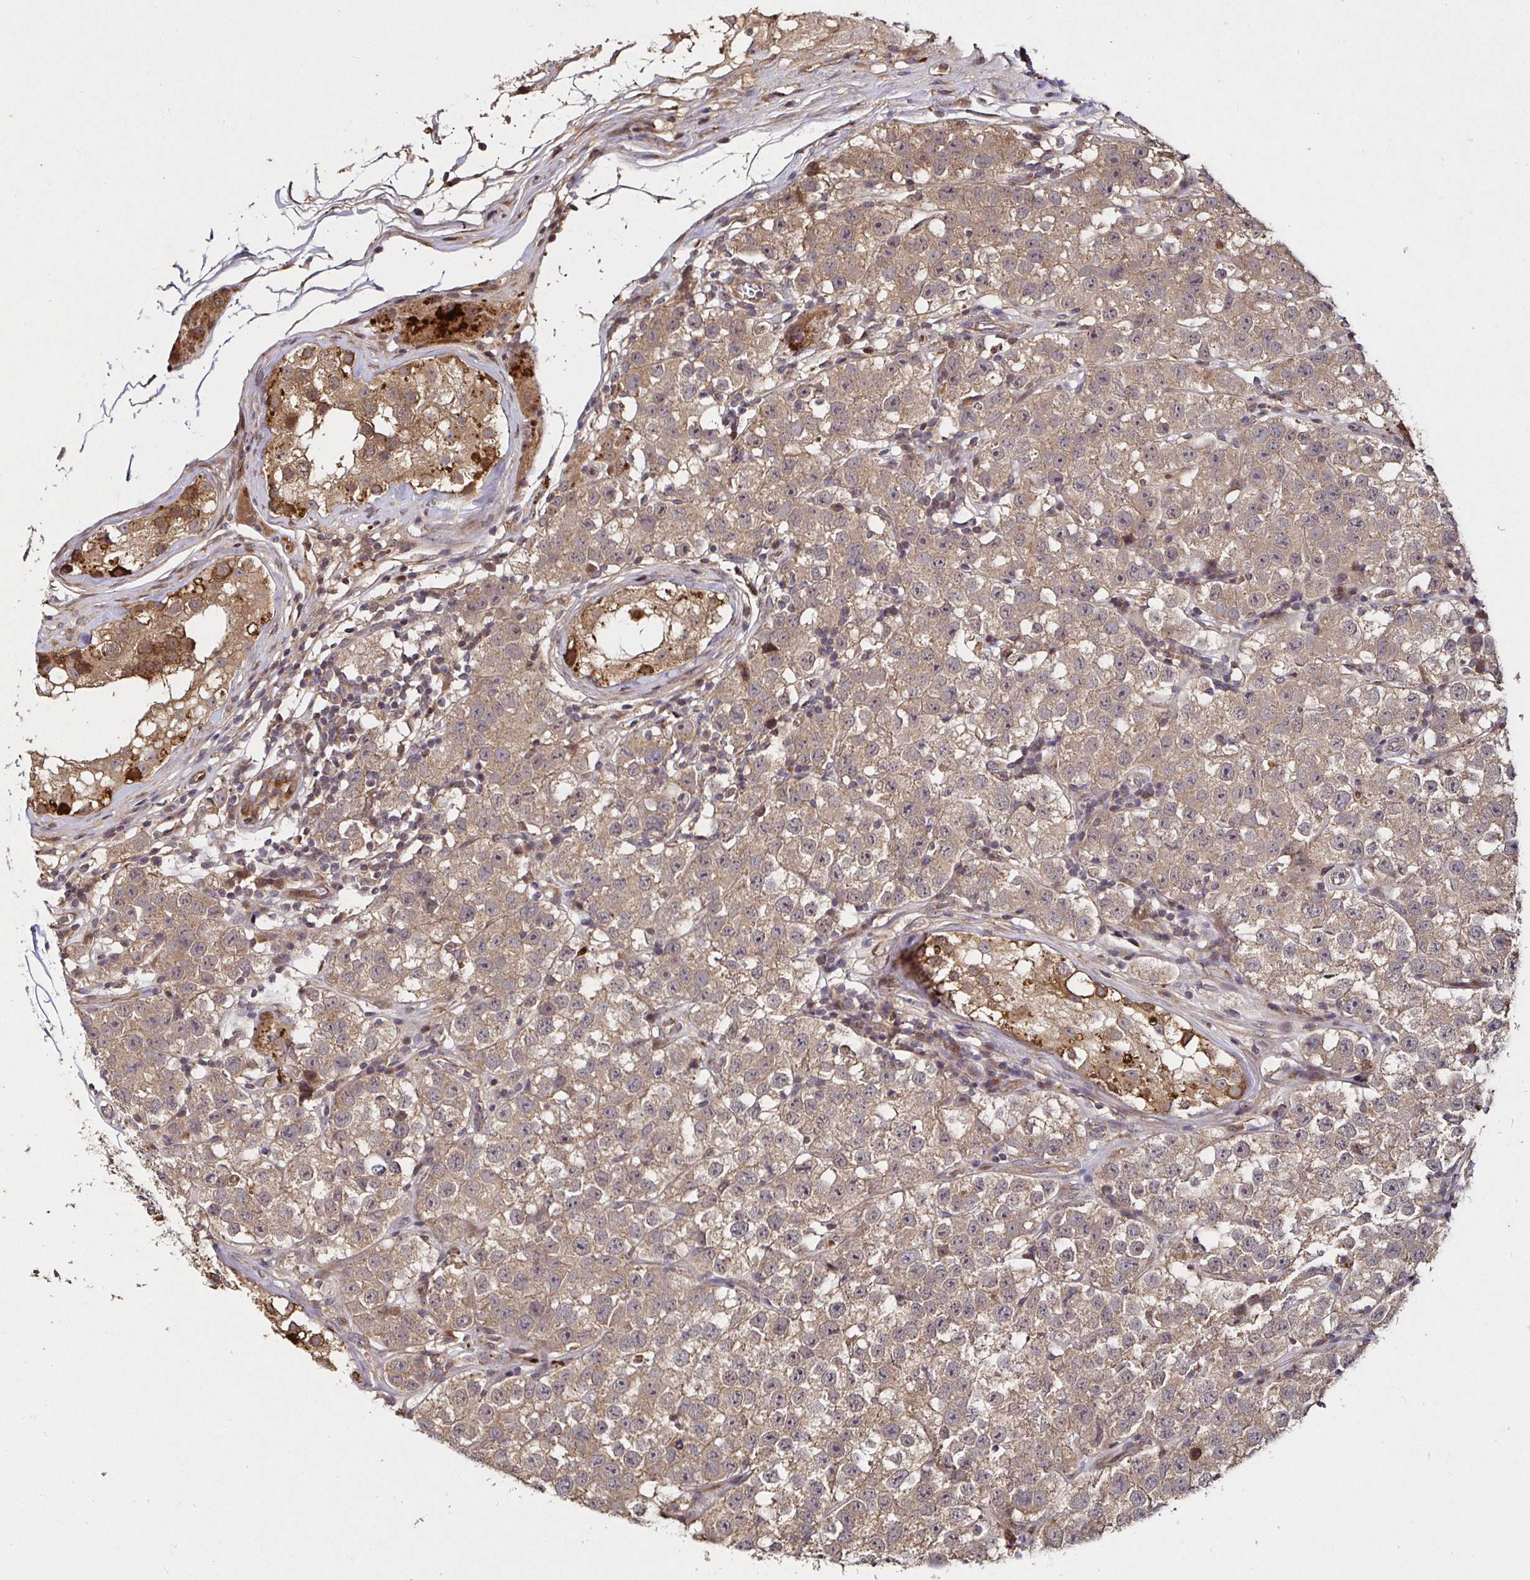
{"staining": {"intensity": "weak", "quantity": ">75%", "location": "cytoplasmic/membranous"}, "tissue": "testis cancer", "cell_type": "Tumor cells", "image_type": "cancer", "snomed": [{"axis": "morphology", "description": "Seminoma, NOS"}, {"axis": "topography", "description": "Testis"}], "caption": "This photomicrograph displays IHC staining of human testis seminoma, with low weak cytoplasmic/membranous positivity in approximately >75% of tumor cells.", "gene": "SMYD3", "patient": {"sex": "male", "age": 34}}